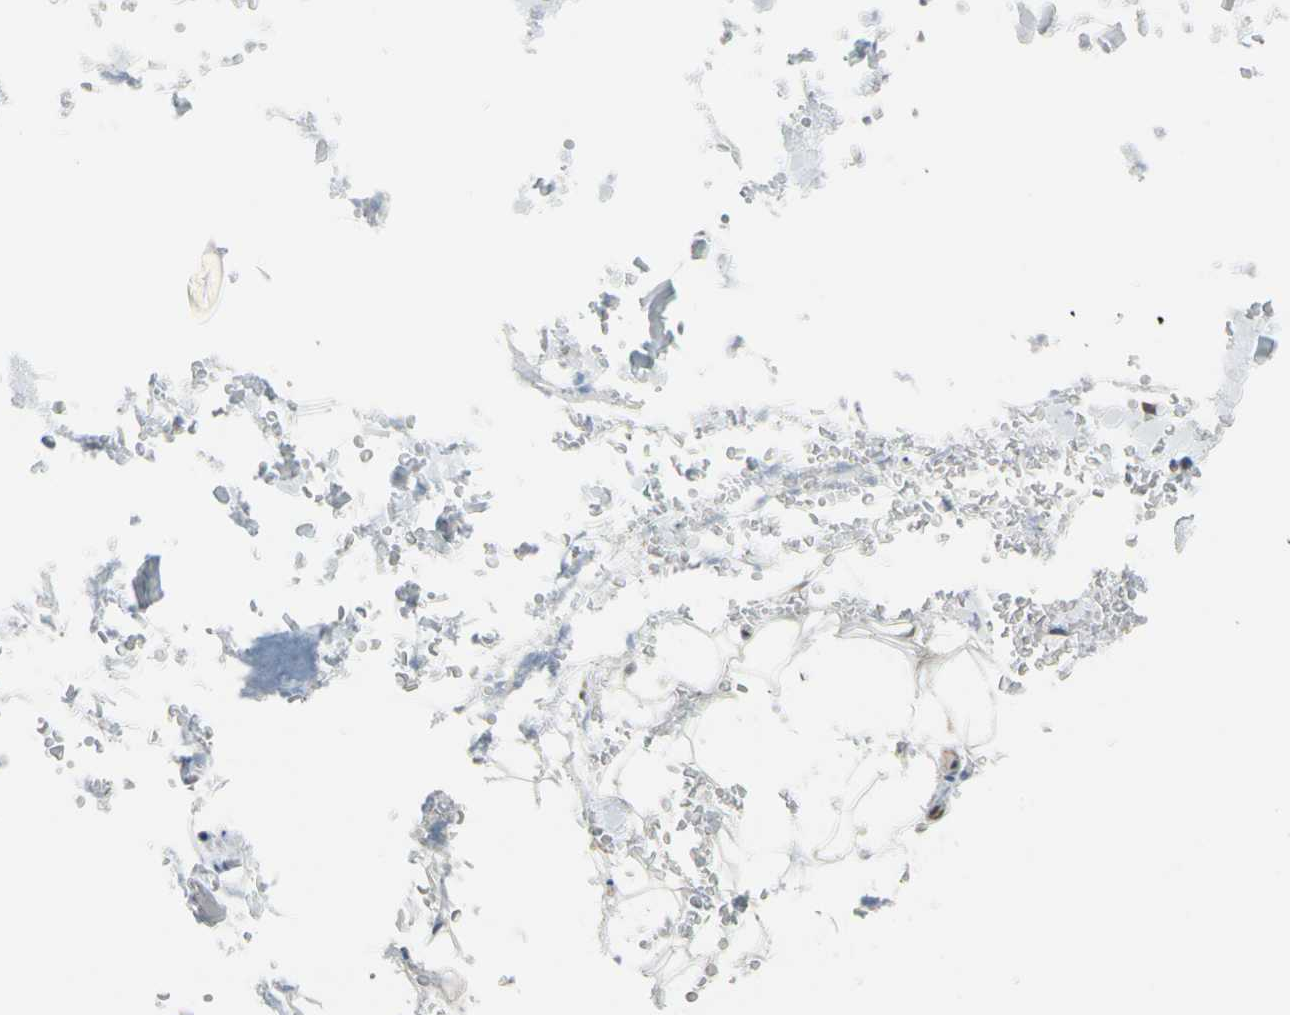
{"staining": {"intensity": "negative", "quantity": "none", "location": "none"}, "tissue": "adipose tissue", "cell_type": "Adipocytes", "image_type": "normal", "snomed": [{"axis": "morphology", "description": "Normal tissue, NOS"}, {"axis": "morphology", "description": "Inflammation, NOS"}, {"axis": "topography", "description": "Breast"}], "caption": "This micrograph is of normal adipose tissue stained with immunohistochemistry (IHC) to label a protein in brown with the nuclei are counter-stained blue. There is no staining in adipocytes. Nuclei are stained in blue.", "gene": "MAPK9", "patient": {"sex": "female", "age": 65}}